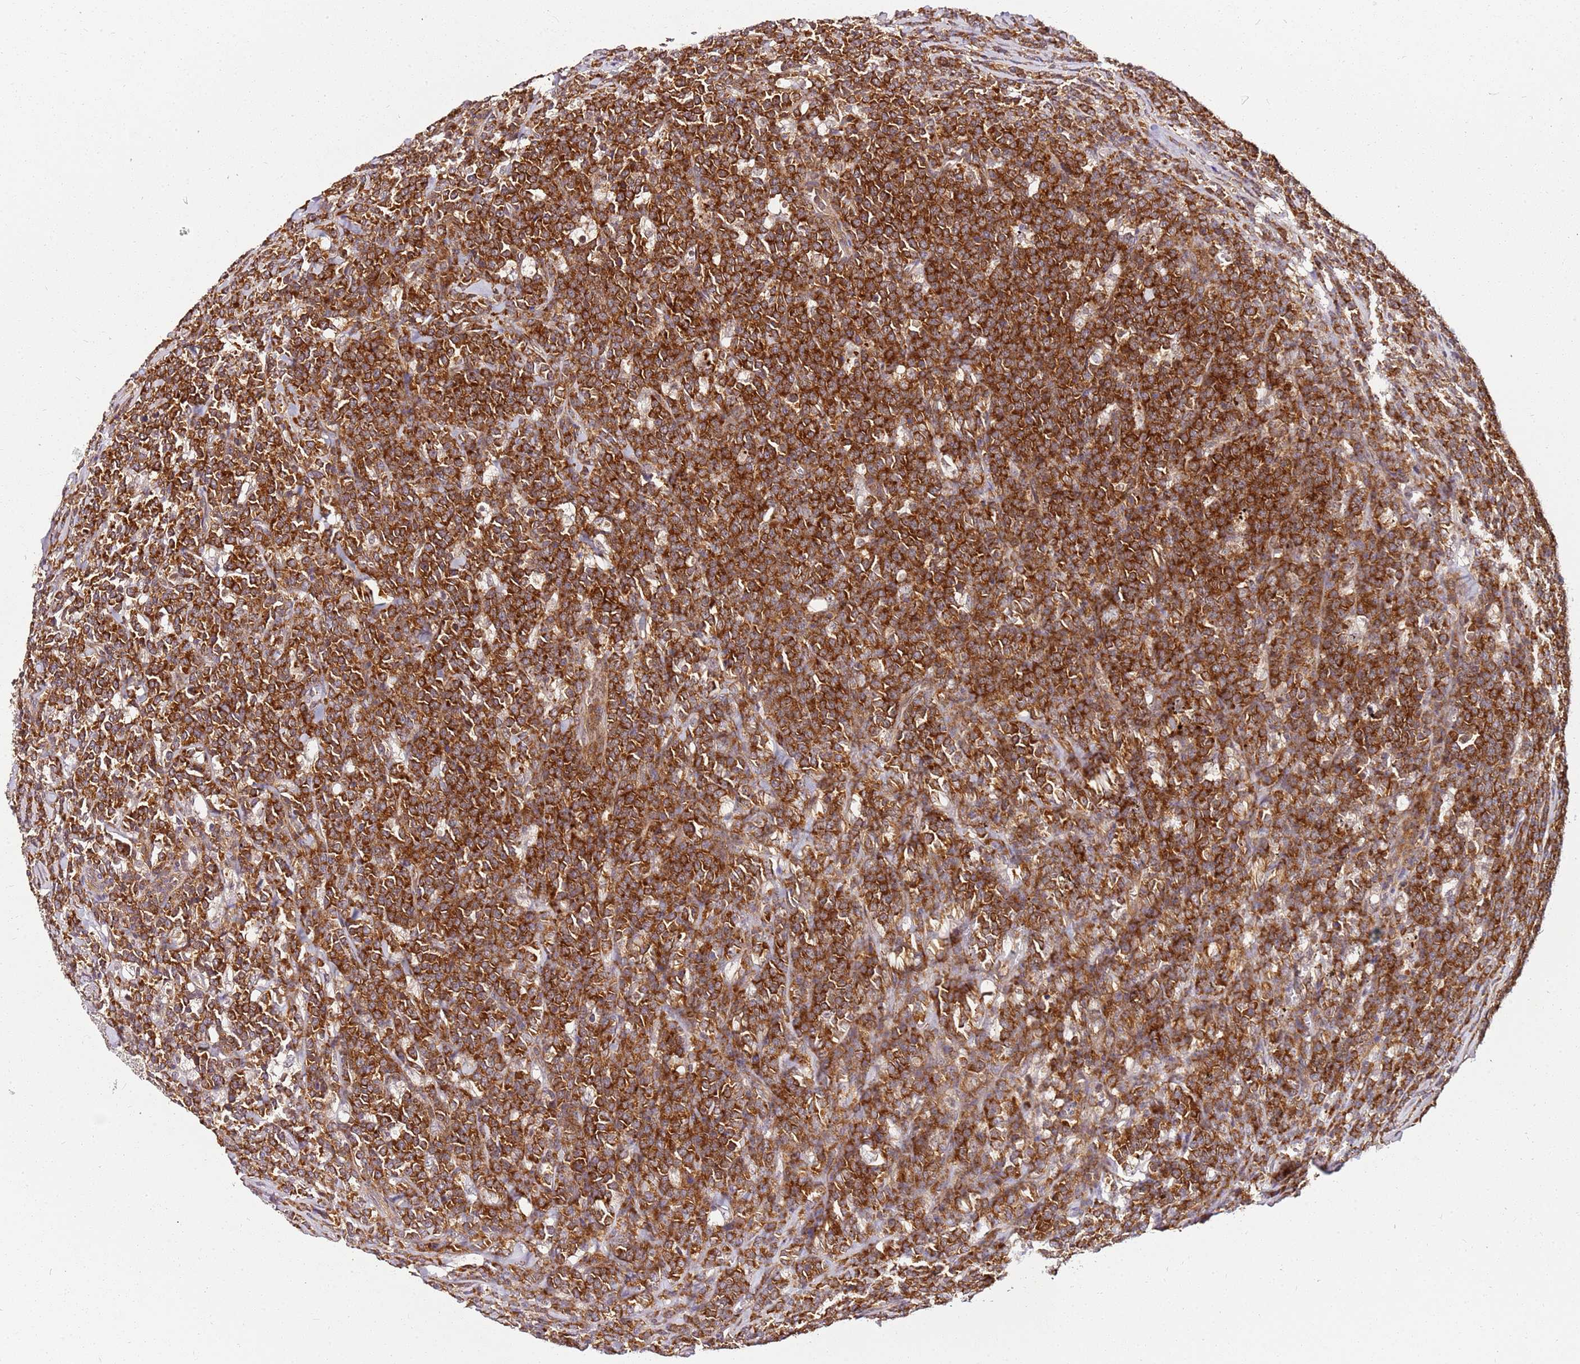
{"staining": {"intensity": "strong", "quantity": ">75%", "location": "cytoplasmic/membranous"}, "tissue": "lymphoma", "cell_type": "Tumor cells", "image_type": "cancer", "snomed": [{"axis": "morphology", "description": "Malignant lymphoma, non-Hodgkin's type, High grade"}, {"axis": "topography", "description": "Small intestine"}], "caption": "High-grade malignant lymphoma, non-Hodgkin's type tissue reveals strong cytoplasmic/membranous positivity in approximately >75% of tumor cells", "gene": "PIH1D1", "patient": {"sex": "male", "age": 8}}